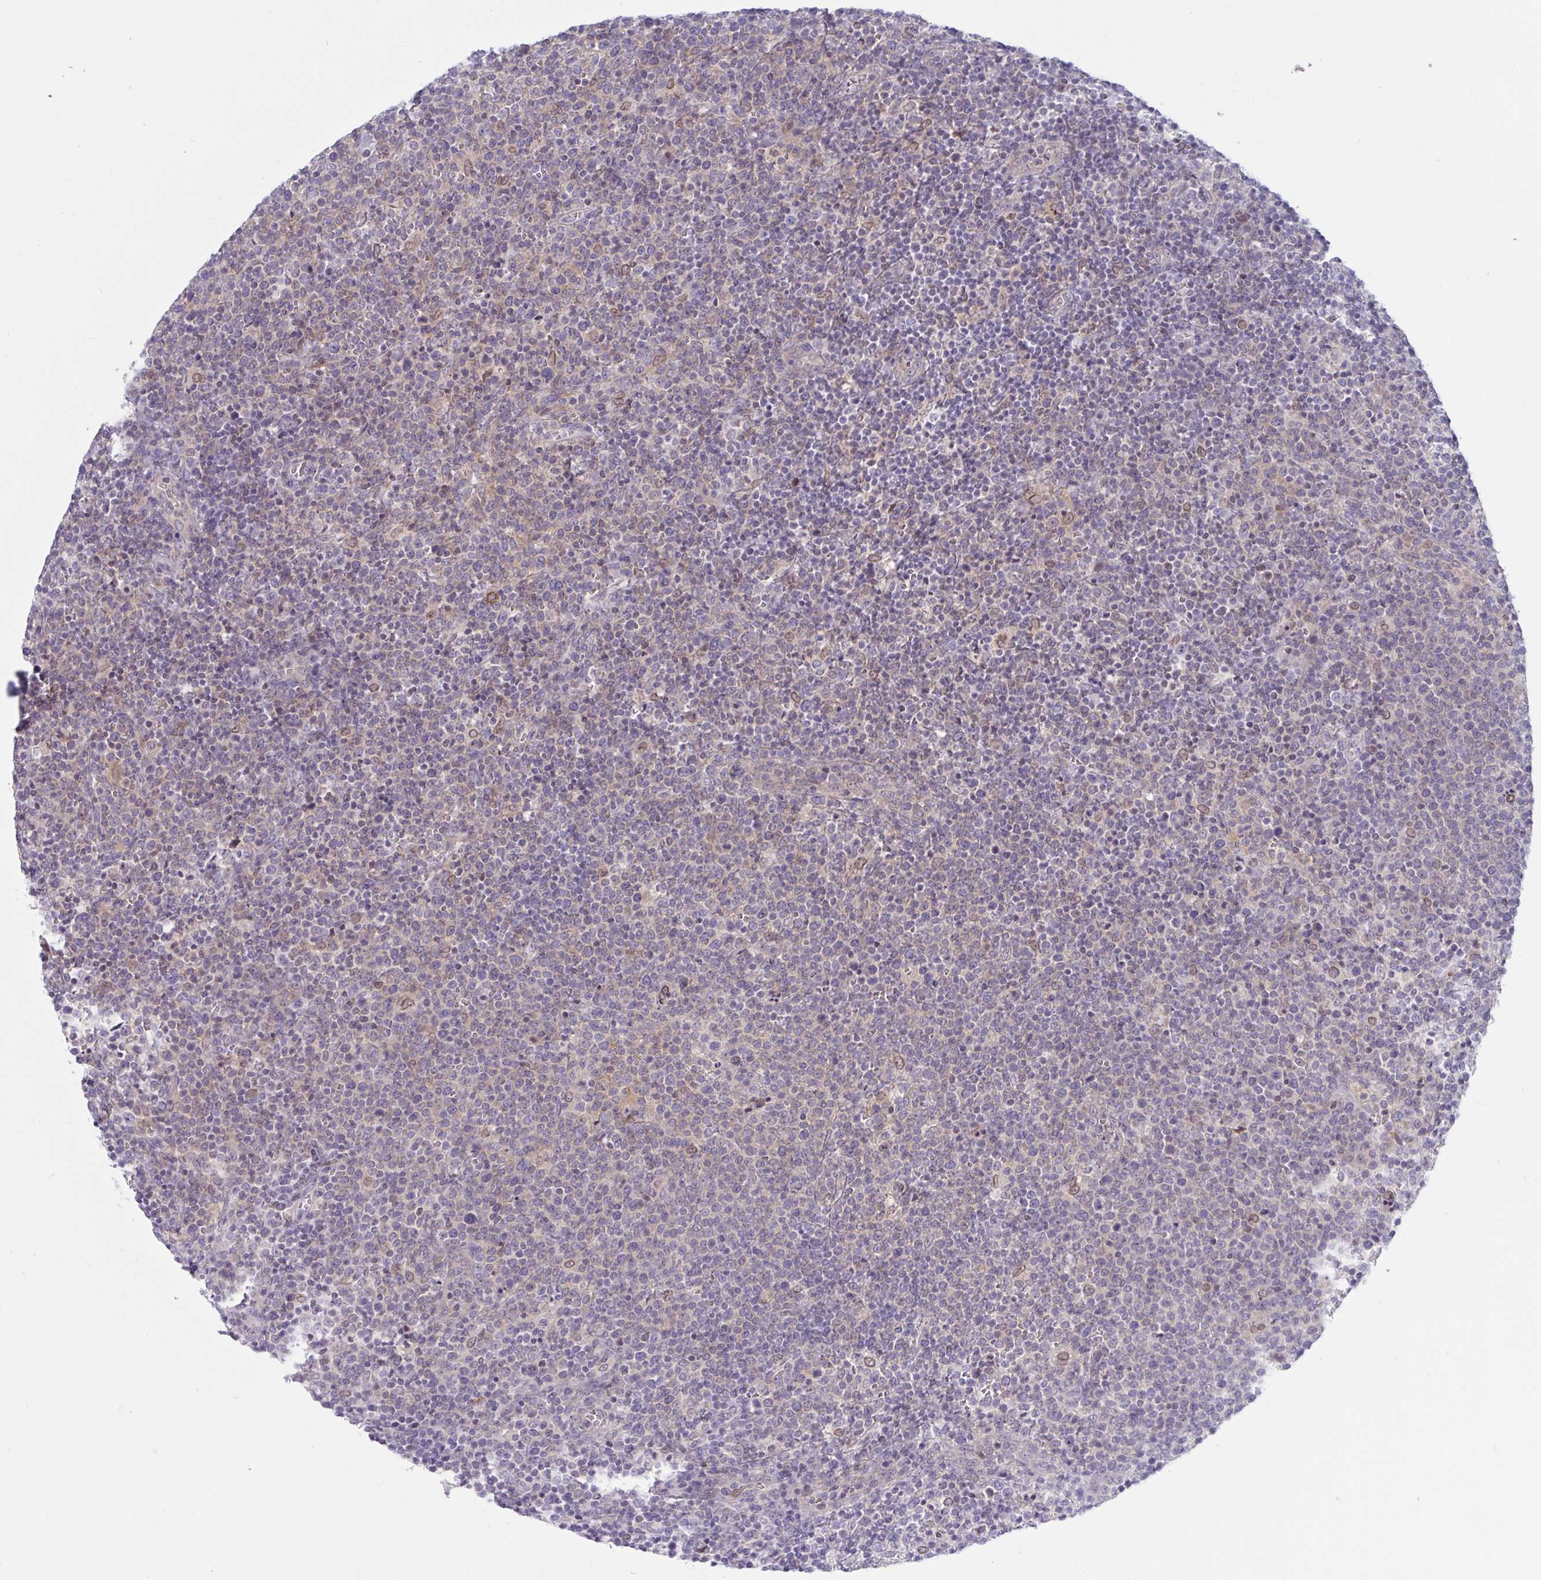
{"staining": {"intensity": "negative", "quantity": "none", "location": "none"}, "tissue": "lymphoma", "cell_type": "Tumor cells", "image_type": "cancer", "snomed": [{"axis": "morphology", "description": "Malignant lymphoma, non-Hodgkin's type, High grade"}, {"axis": "topography", "description": "Lymph node"}], "caption": "This is a image of immunohistochemistry (IHC) staining of lymphoma, which shows no staining in tumor cells.", "gene": "TANK", "patient": {"sex": "male", "age": 61}}